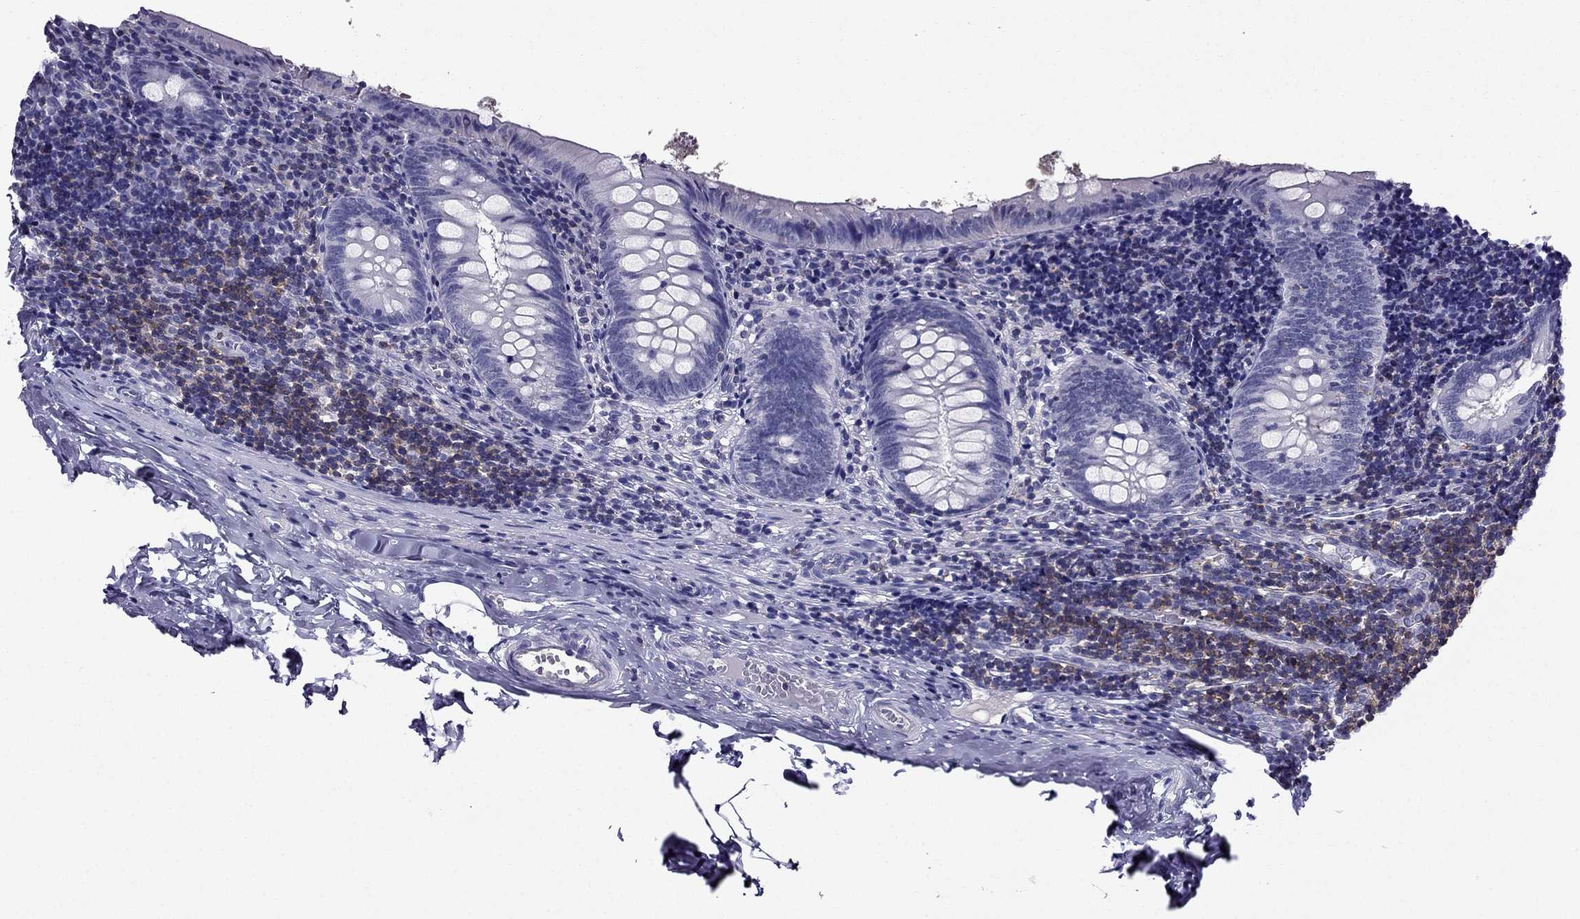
{"staining": {"intensity": "negative", "quantity": "none", "location": "none"}, "tissue": "appendix", "cell_type": "Glandular cells", "image_type": "normal", "snomed": [{"axis": "morphology", "description": "Normal tissue, NOS"}, {"axis": "topography", "description": "Appendix"}], "caption": "Human appendix stained for a protein using IHC displays no positivity in glandular cells.", "gene": "AAK1", "patient": {"sex": "female", "age": 23}}